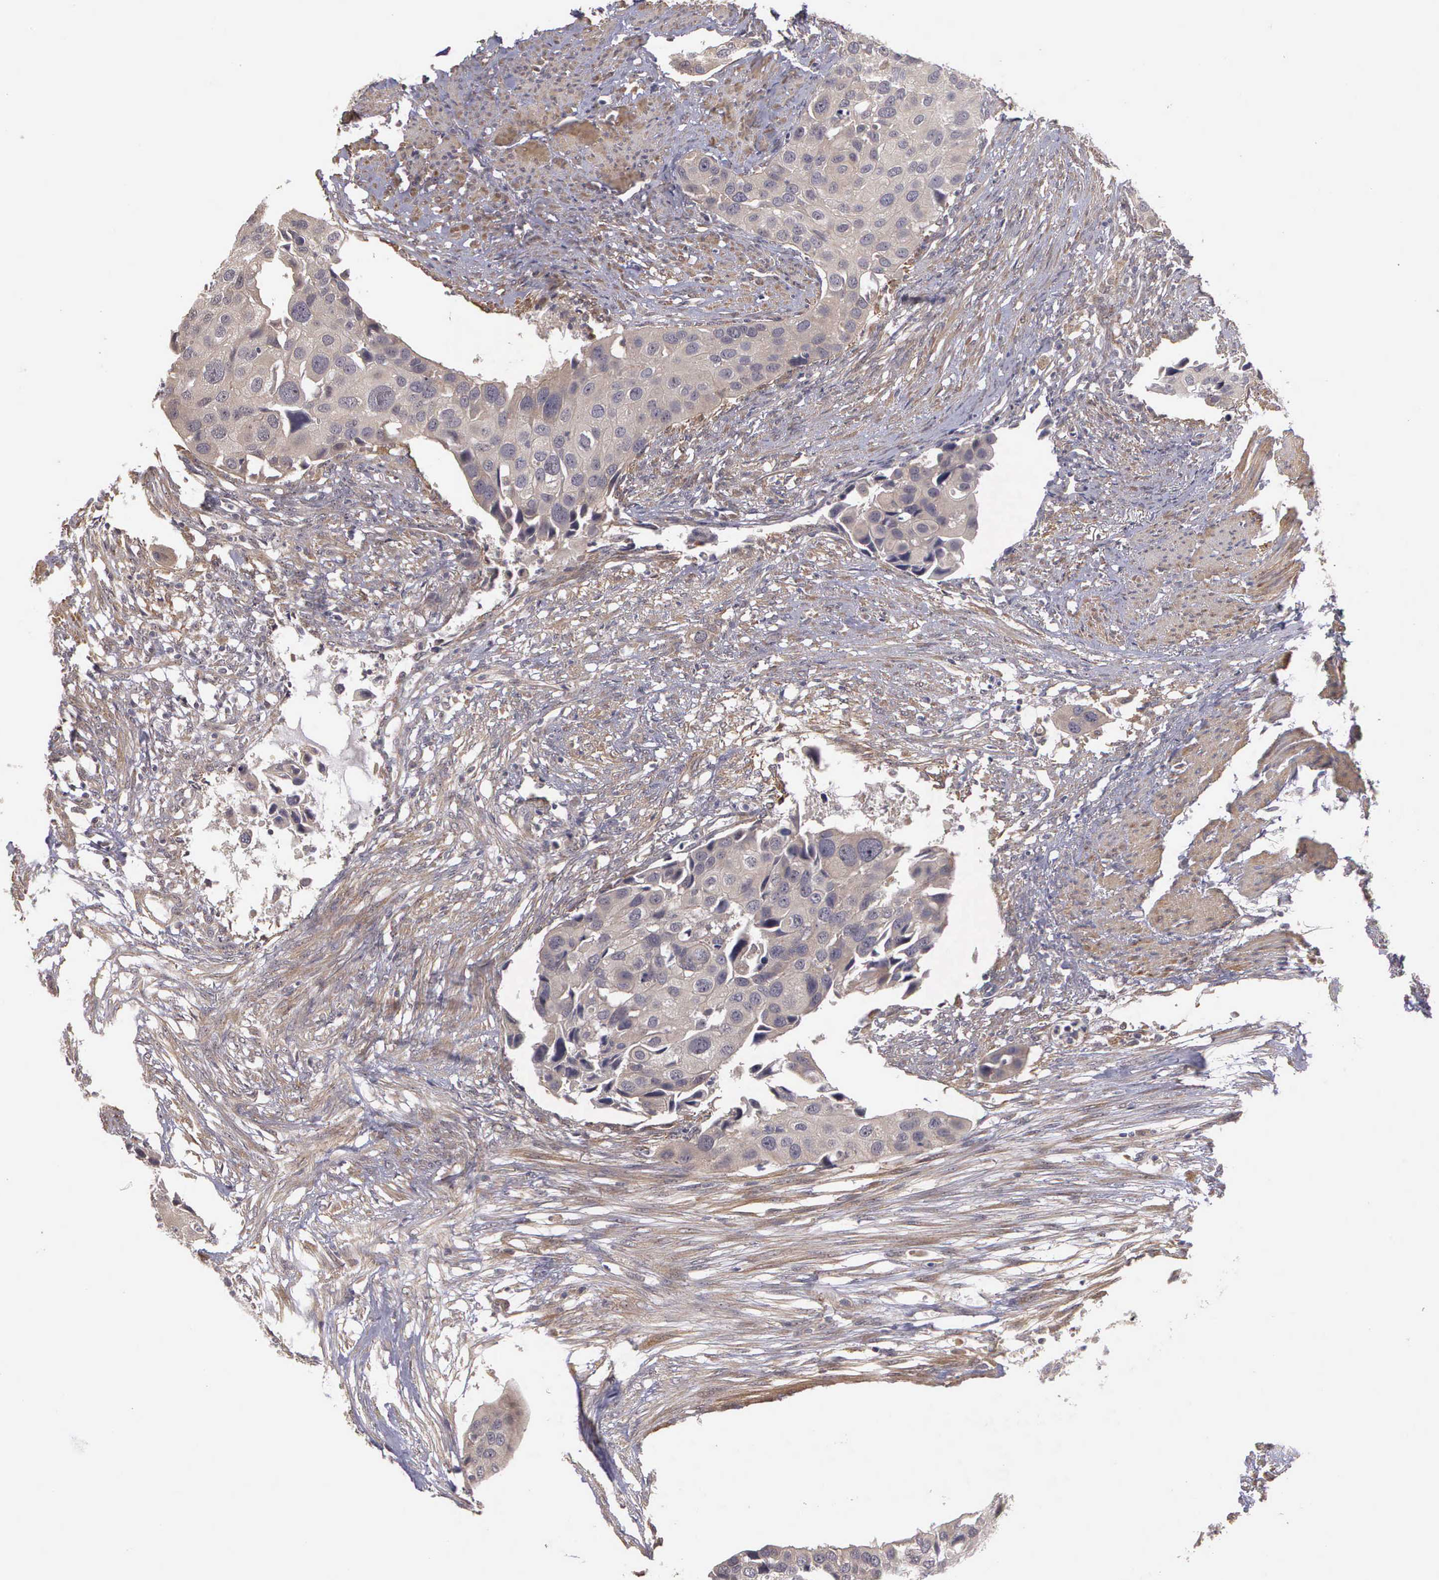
{"staining": {"intensity": "weak", "quantity": ">75%", "location": "cytoplasmic/membranous"}, "tissue": "urothelial cancer", "cell_type": "Tumor cells", "image_type": "cancer", "snomed": [{"axis": "morphology", "description": "Urothelial carcinoma, High grade"}, {"axis": "topography", "description": "Urinary bladder"}], "caption": "Urothelial cancer tissue demonstrates weak cytoplasmic/membranous staining in approximately >75% of tumor cells, visualized by immunohistochemistry.", "gene": "RTL10", "patient": {"sex": "male", "age": 55}}